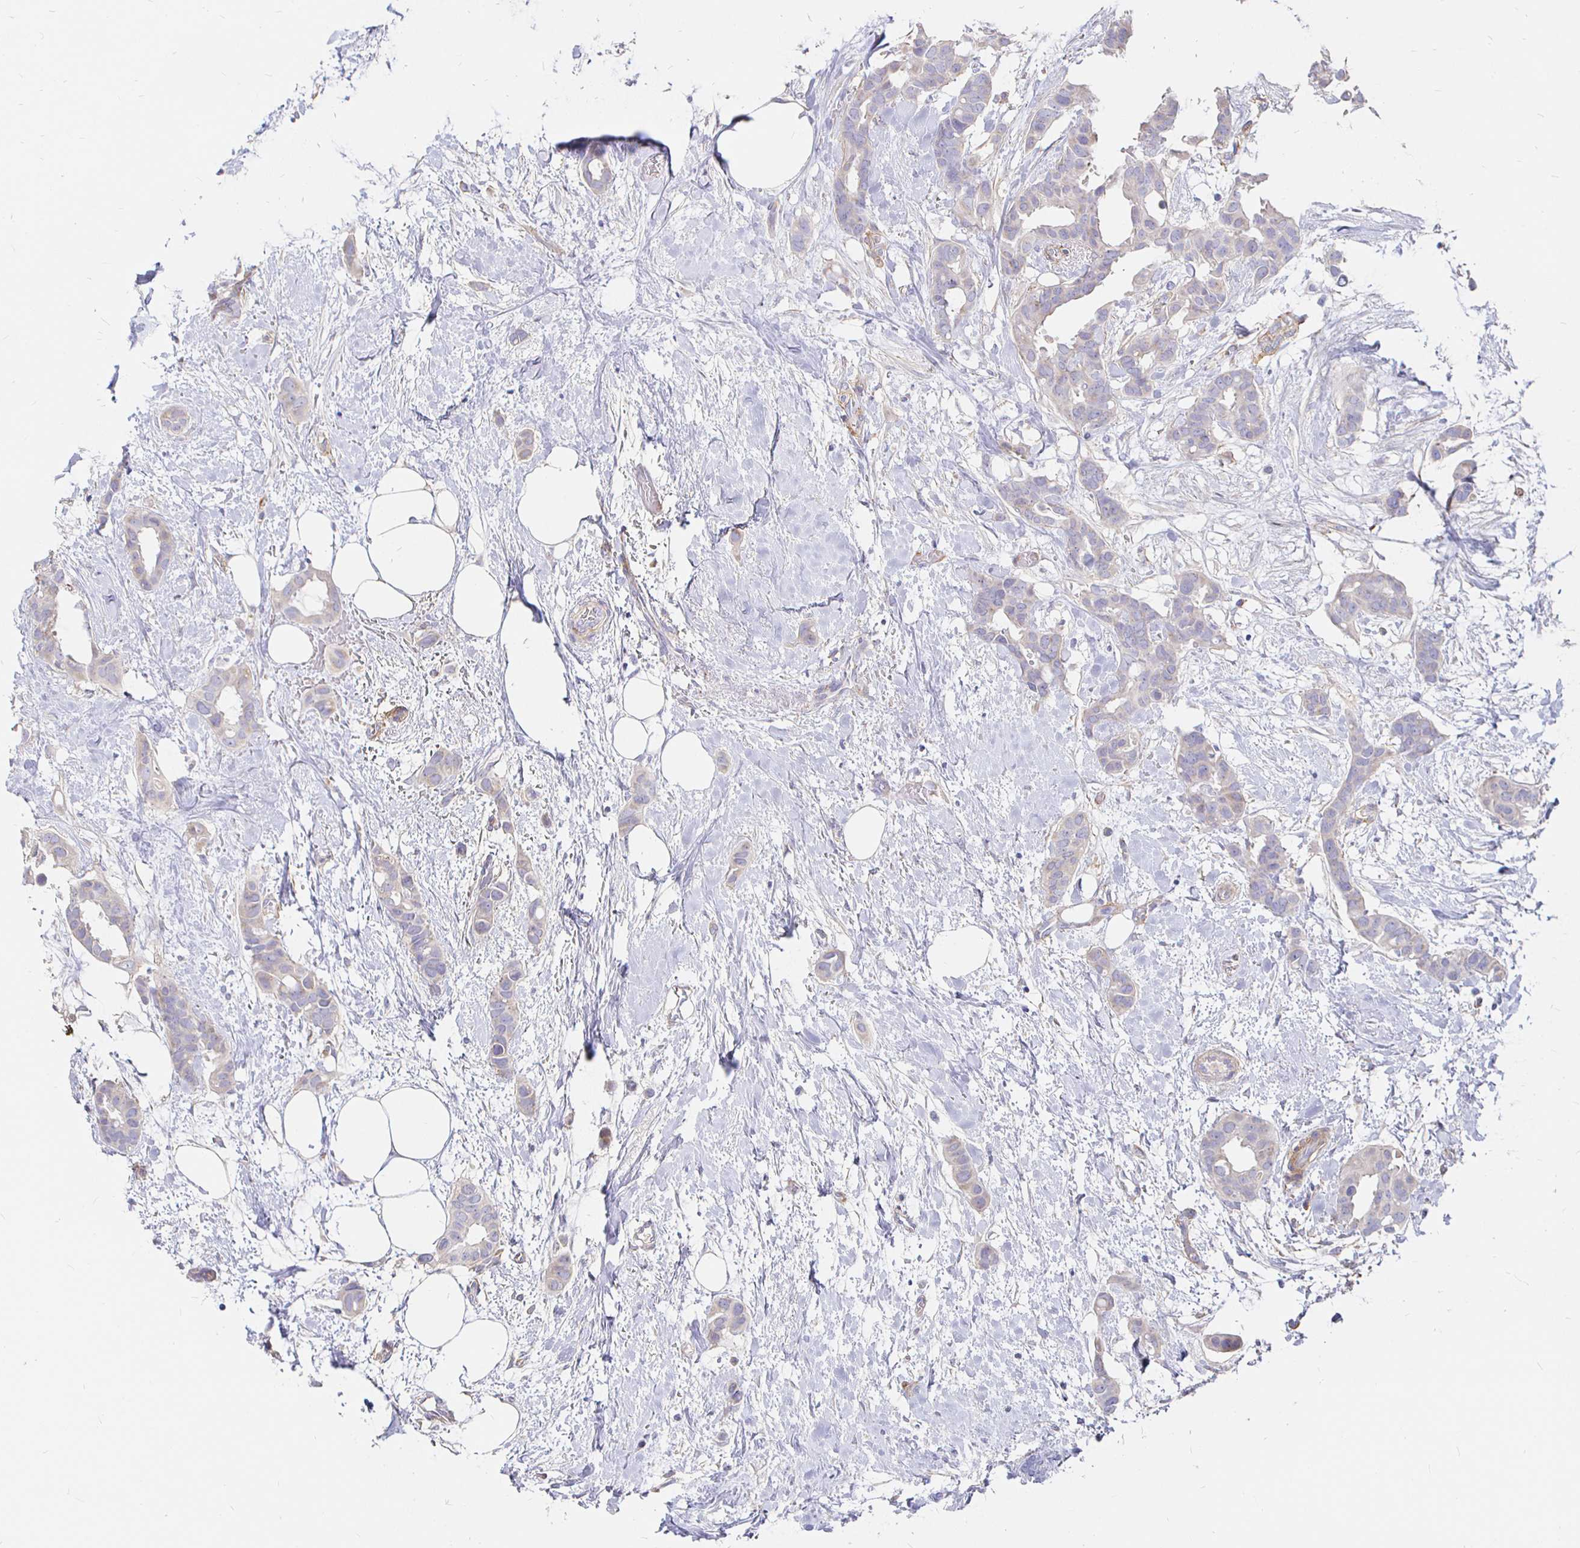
{"staining": {"intensity": "weak", "quantity": "<25%", "location": "cytoplasmic/membranous"}, "tissue": "breast cancer", "cell_type": "Tumor cells", "image_type": "cancer", "snomed": [{"axis": "morphology", "description": "Duct carcinoma"}, {"axis": "topography", "description": "Breast"}], "caption": "DAB immunohistochemical staining of breast cancer shows no significant expression in tumor cells.", "gene": "PALM2AKAP2", "patient": {"sex": "female", "age": 62}}